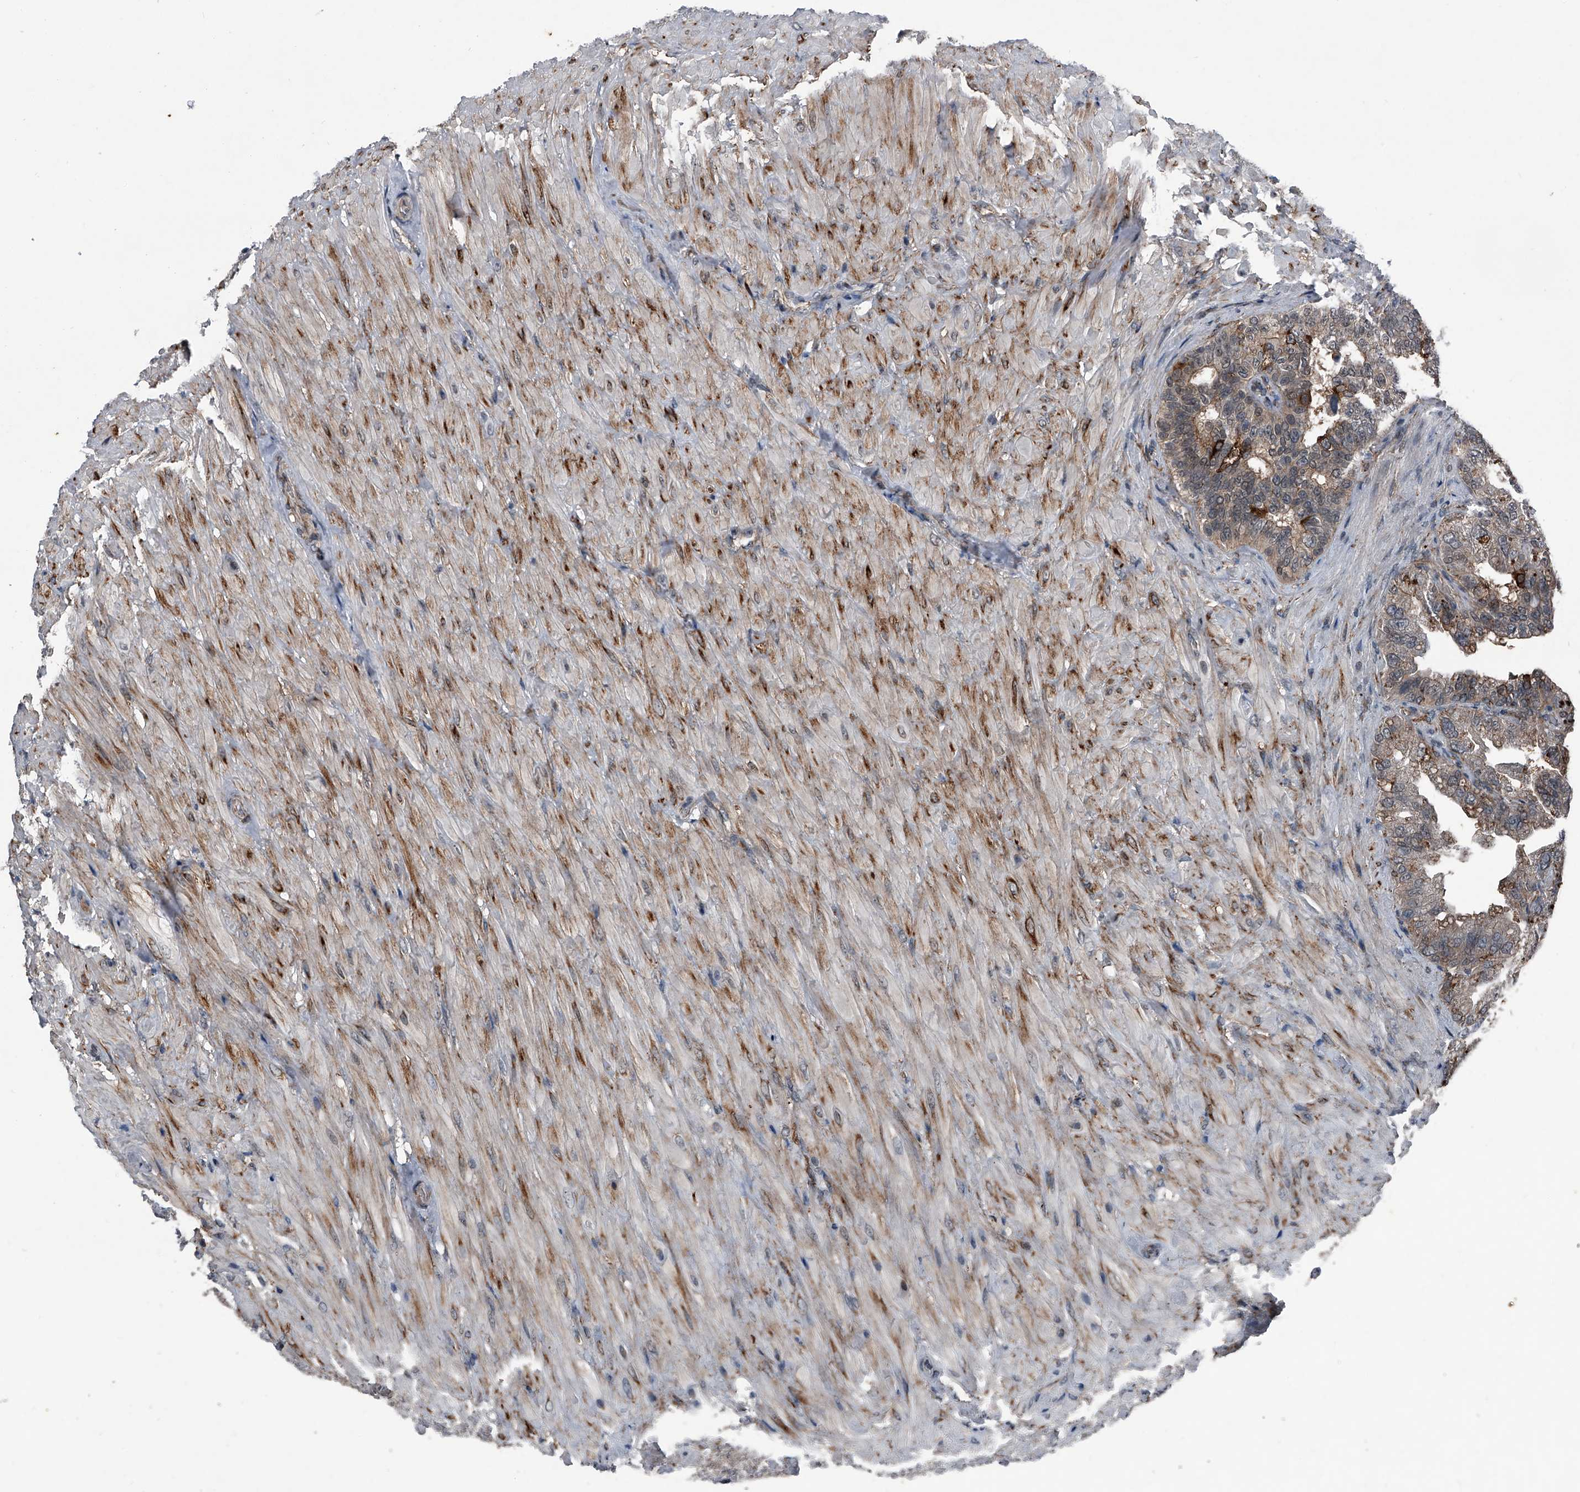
{"staining": {"intensity": "moderate", "quantity": "25%-75%", "location": "cytoplasmic/membranous"}, "tissue": "seminal vesicle", "cell_type": "Glandular cells", "image_type": "normal", "snomed": [{"axis": "morphology", "description": "Normal tissue, NOS"}, {"axis": "topography", "description": "Seminal veicle"}, {"axis": "topography", "description": "Peripheral nerve tissue"}], "caption": "About 25%-75% of glandular cells in normal seminal vesicle display moderate cytoplasmic/membranous protein staining as visualized by brown immunohistochemical staining.", "gene": "MAPKAP1", "patient": {"sex": "male", "age": 63}}